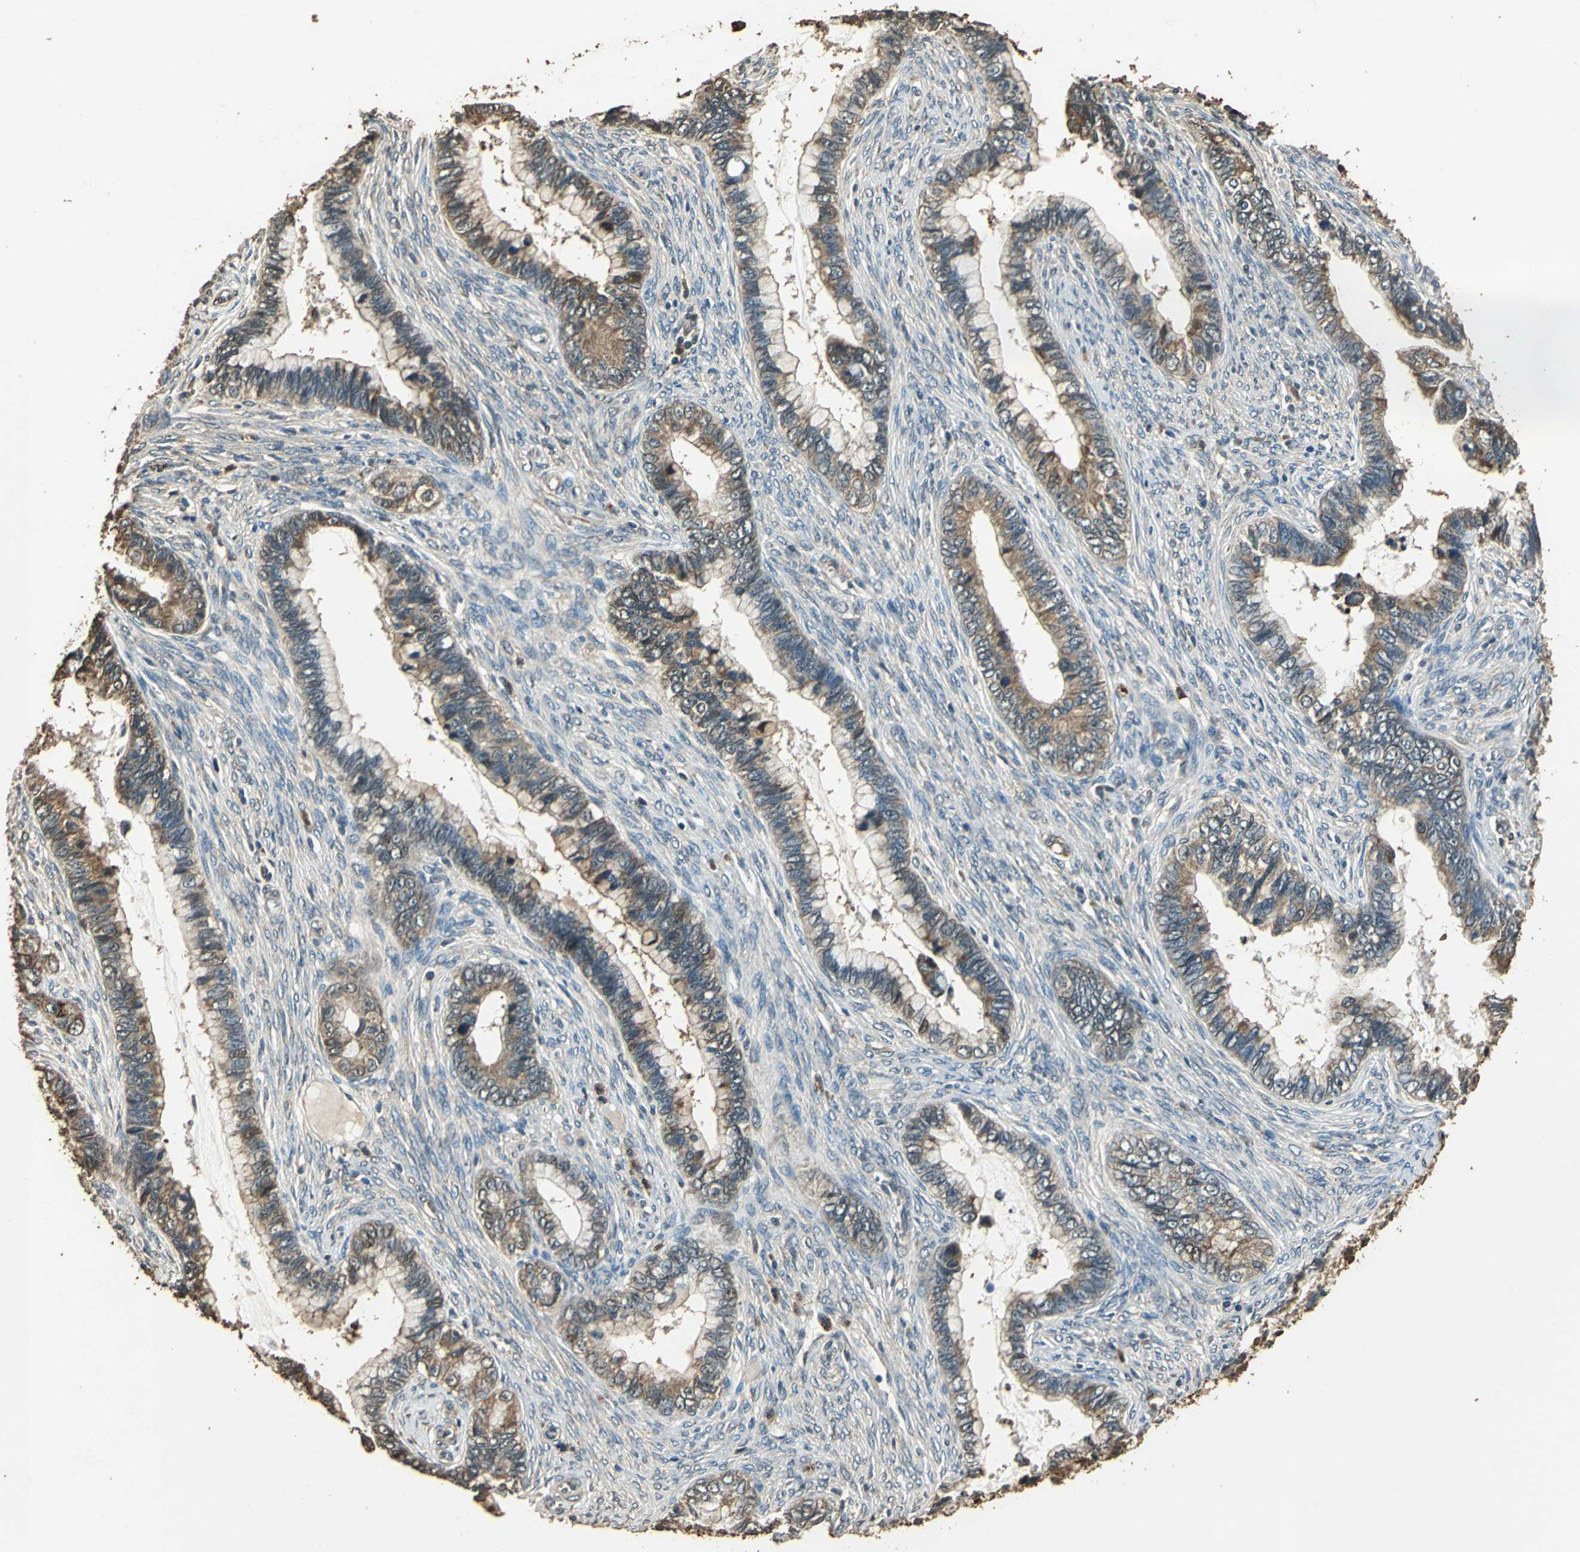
{"staining": {"intensity": "moderate", "quantity": ">75%", "location": "cytoplasmic/membranous"}, "tissue": "cervical cancer", "cell_type": "Tumor cells", "image_type": "cancer", "snomed": [{"axis": "morphology", "description": "Adenocarcinoma, NOS"}, {"axis": "topography", "description": "Cervix"}], "caption": "Immunohistochemistry (IHC) staining of cervical cancer (adenocarcinoma), which reveals medium levels of moderate cytoplasmic/membranous staining in about >75% of tumor cells indicating moderate cytoplasmic/membranous protein positivity. The staining was performed using DAB (brown) for protein detection and nuclei were counterstained in hematoxylin (blue).", "gene": "TMPRSS4", "patient": {"sex": "female", "age": 44}}